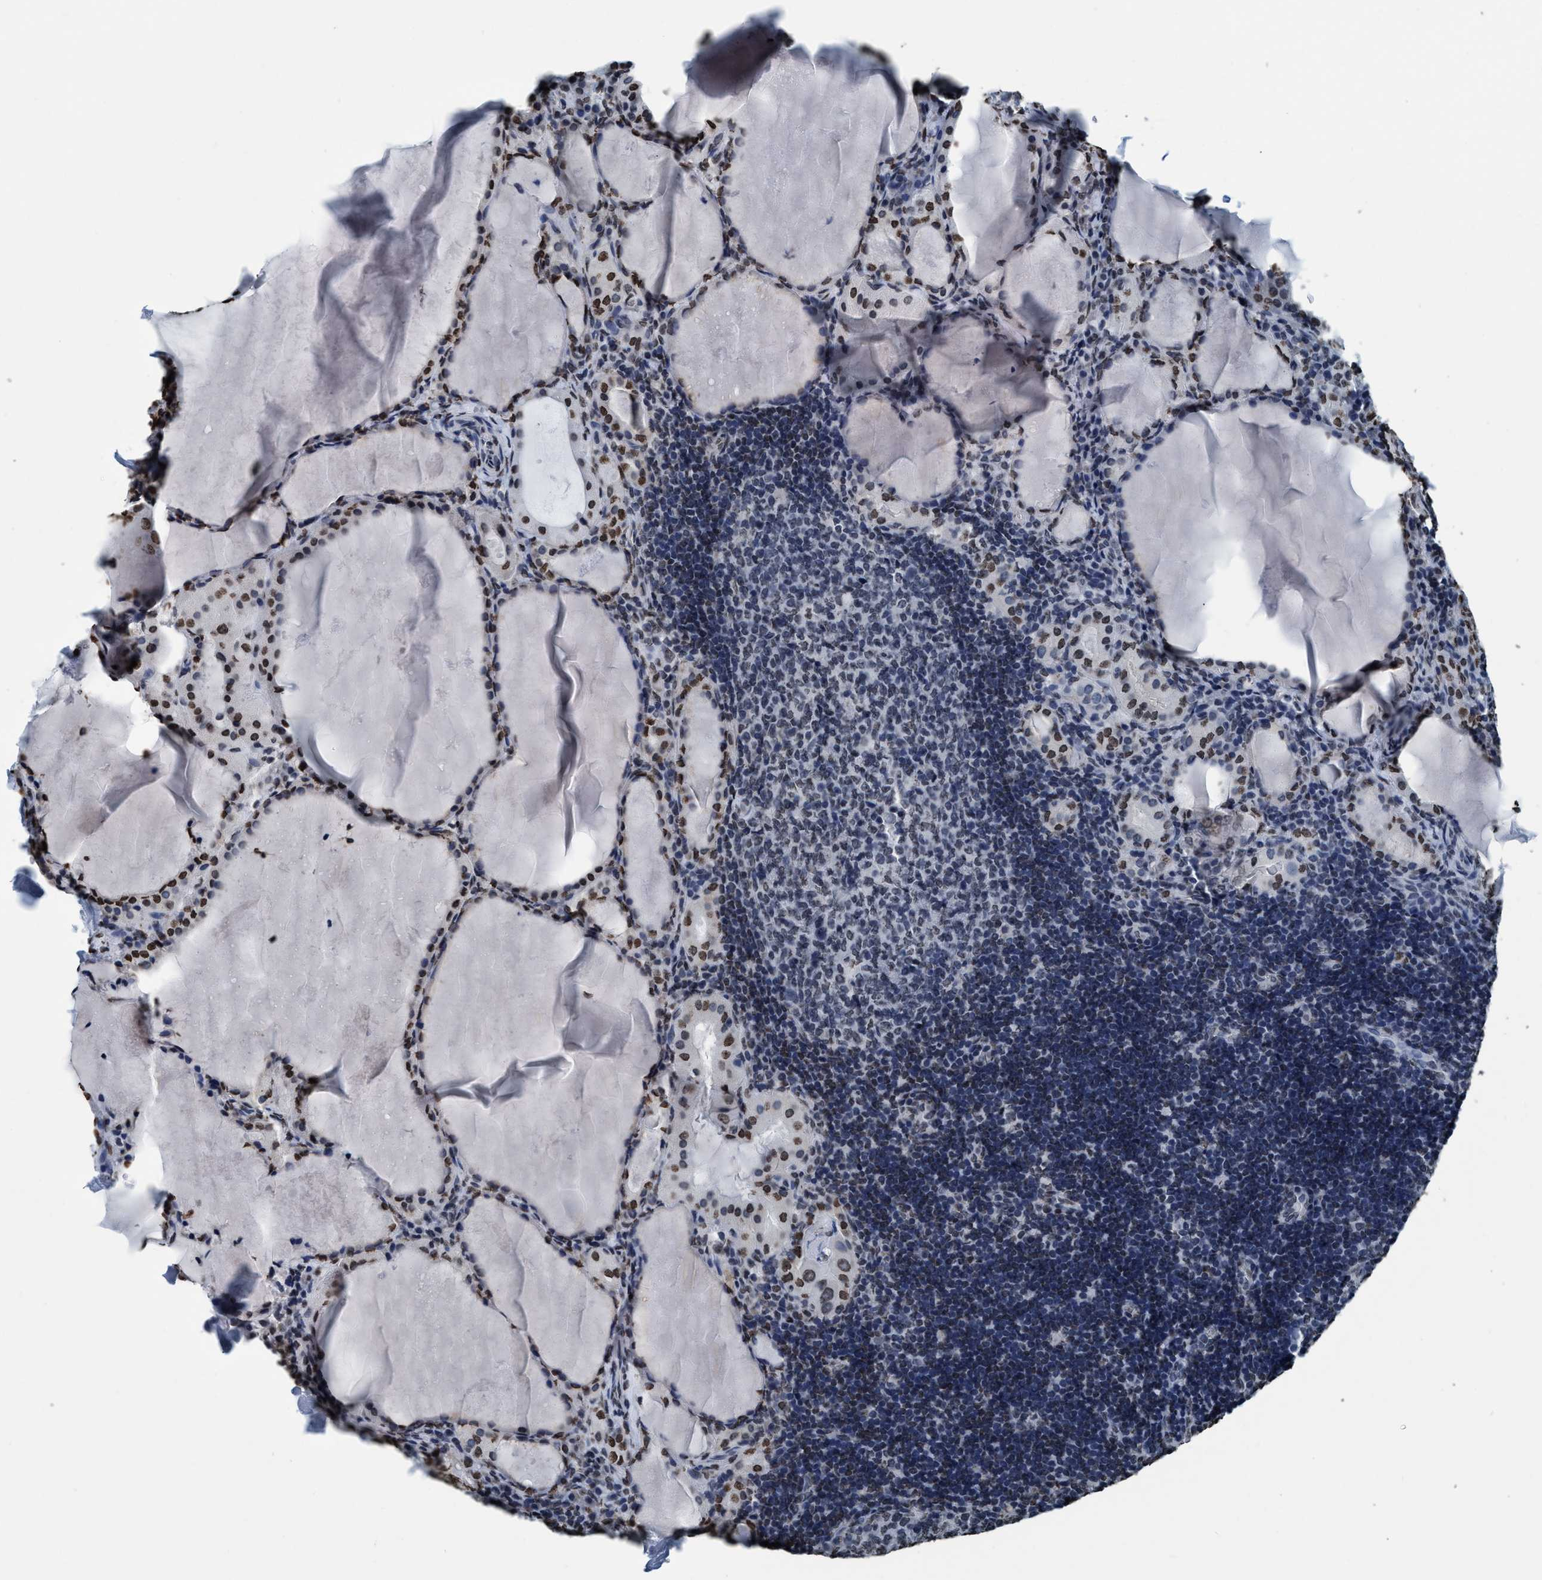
{"staining": {"intensity": "weak", "quantity": ">75%", "location": "nuclear"}, "tissue": "thyroid cancer", "cell_type": "Tumor cells", "image_type": "cancer", "snomed": [{"axis": "morphology", "description": "Papillary adenocarcinoma, NOS"}, {"axis": "topography", "description": "Thyroid gland"}], "caption": "Protein staining displays weak nuclear expression in approximately >75% of tumor cells in thyroid papillary adenocarcinoma.", "gene": "CCNE2", "patient": {"sex": "female", "age": 42}}